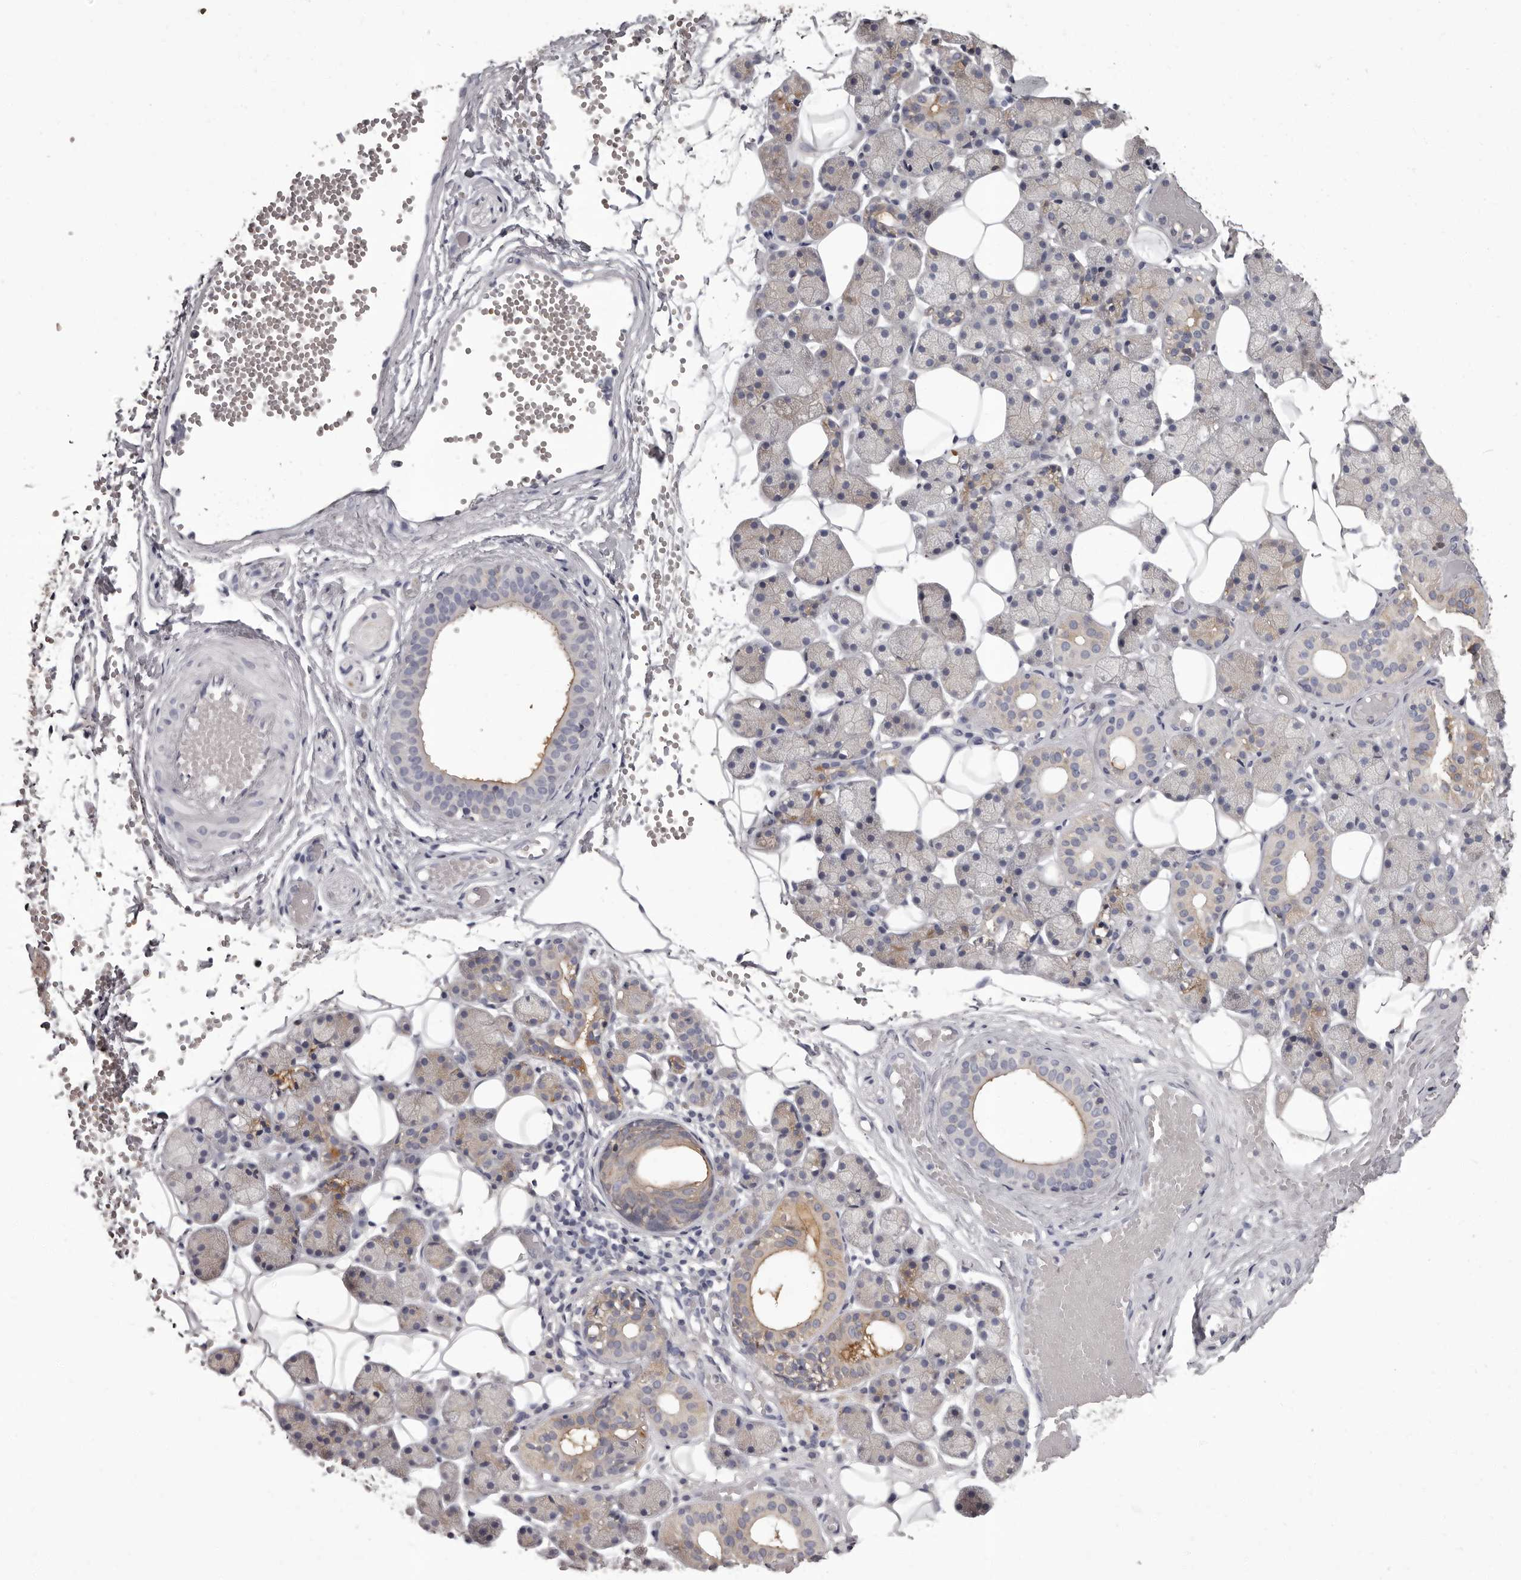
{"staining": {"intensity": "weak", "quantity": "25%-75%", "location": "cytoplasmic/membranous"}, "tissue": "salivary gland", "cell_type": "Glandular cells", "image_type": "normal", "snomed": [{"axis": "morphology", "description": "Normal tissue, NOS"}, {"axis": "topography", "description": "Salivary gland"}], "caption": "Weak cytoplasmic/membranous expression is seen in about 25%-75% of glandular cells in normal salivary gland.", "gene": "APEH", "patient": {"sex": "female", "age": 33}}